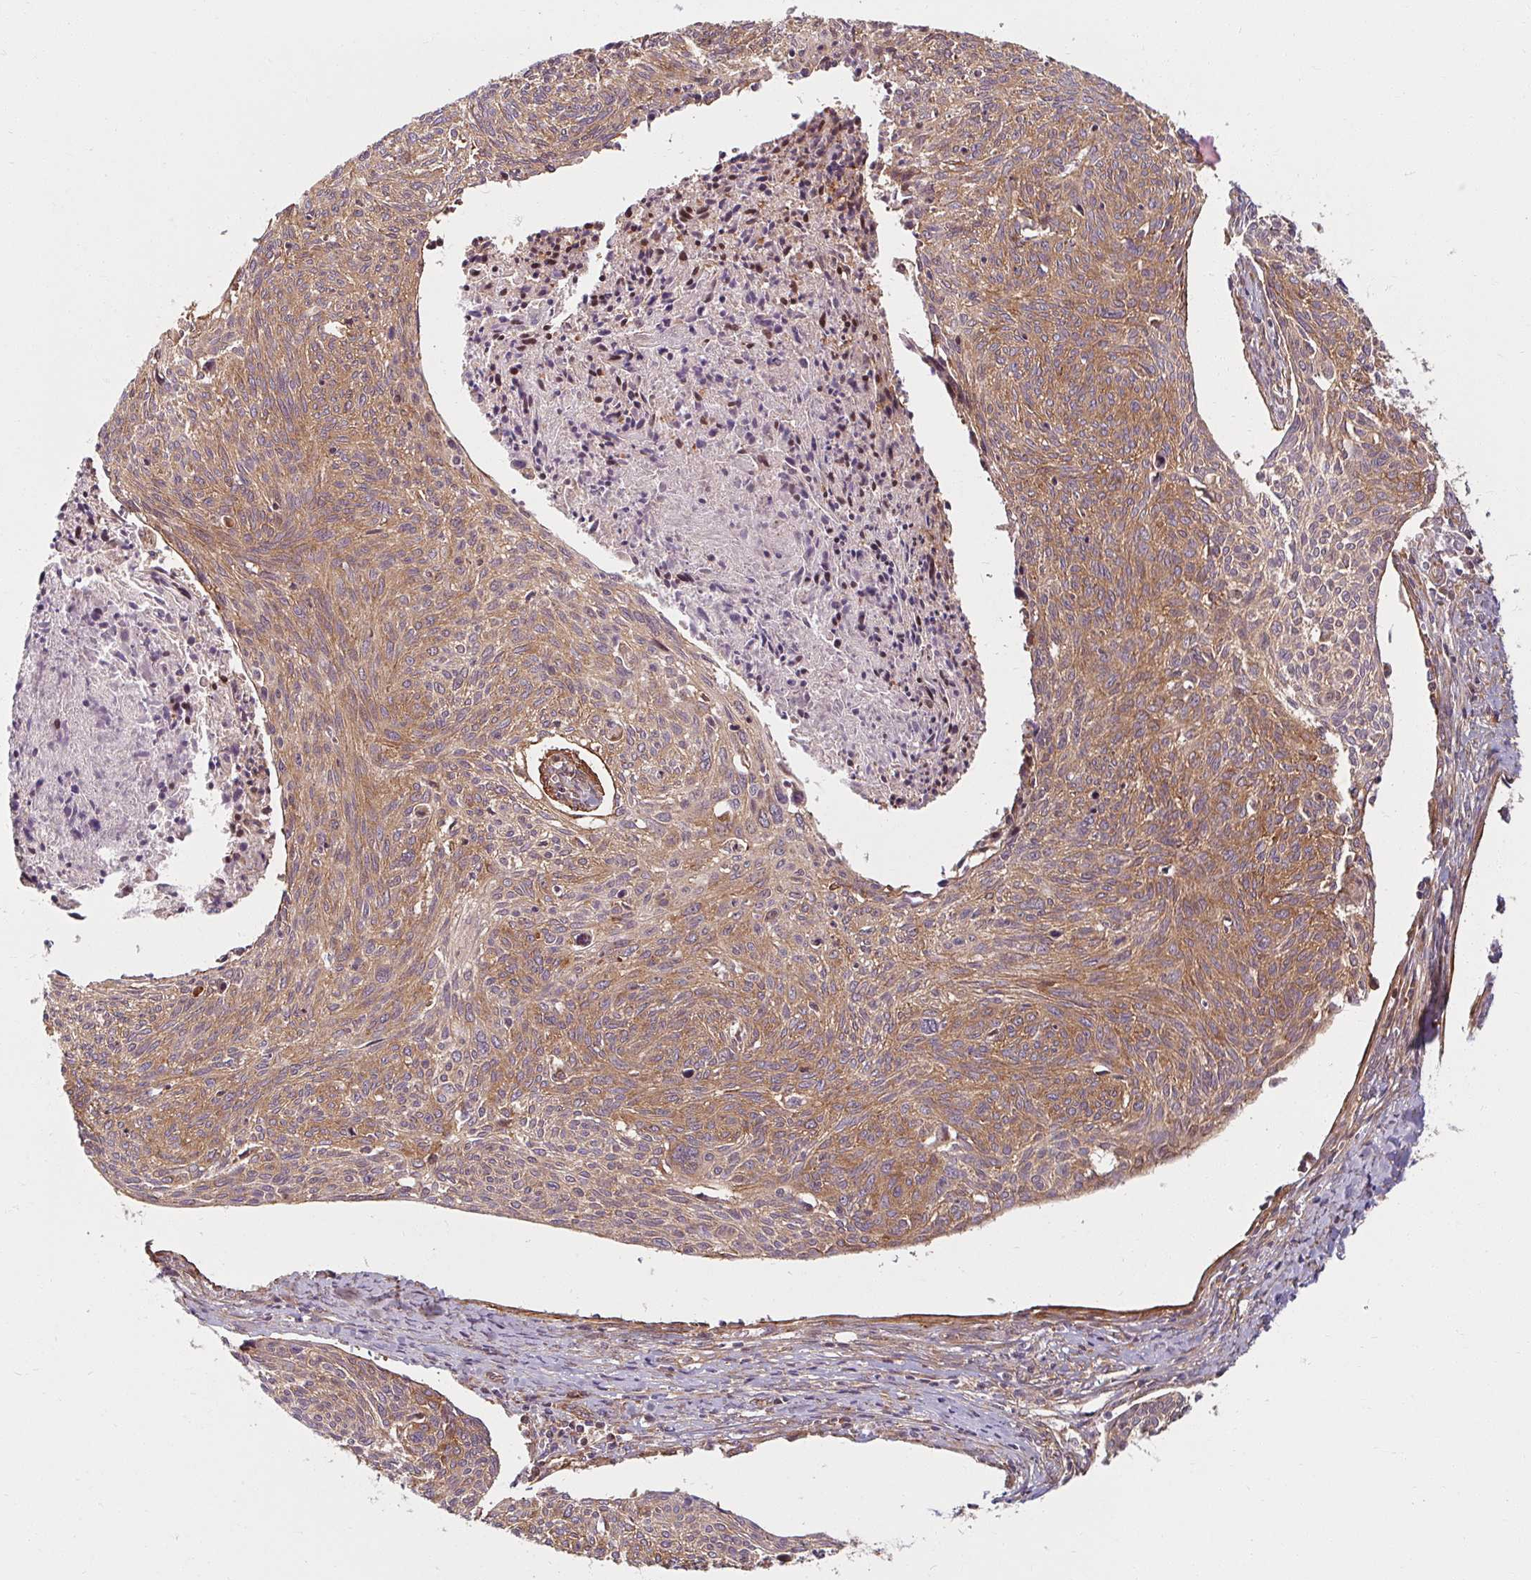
{"staining": {"intensity": "moderate", "quantity": ">75%", "location": "cytoplasmic/membranous"}, "tissue": "cervical cancer", "cell_type": "Tumor cells", "image_type": "cancer", "snomed": [{"axis": "morphology", "description": "Squamous cell carcinoma, NOS"}, {"axis": "topography", "description": "Cervix"}], "caption": "Immunohistochemistry photomicrograph of neoplastic tissue: human cervical squamous cell carcinoma stained using IHC demonstrates medium levels of moderate protein expression localized specifically in the cytoplasmic/membranous of tumor cells, appearing as a cytoplasmic/membranous brown color.", "gene": "BTF3", "patient": {"sex": "female", "age": 49}}